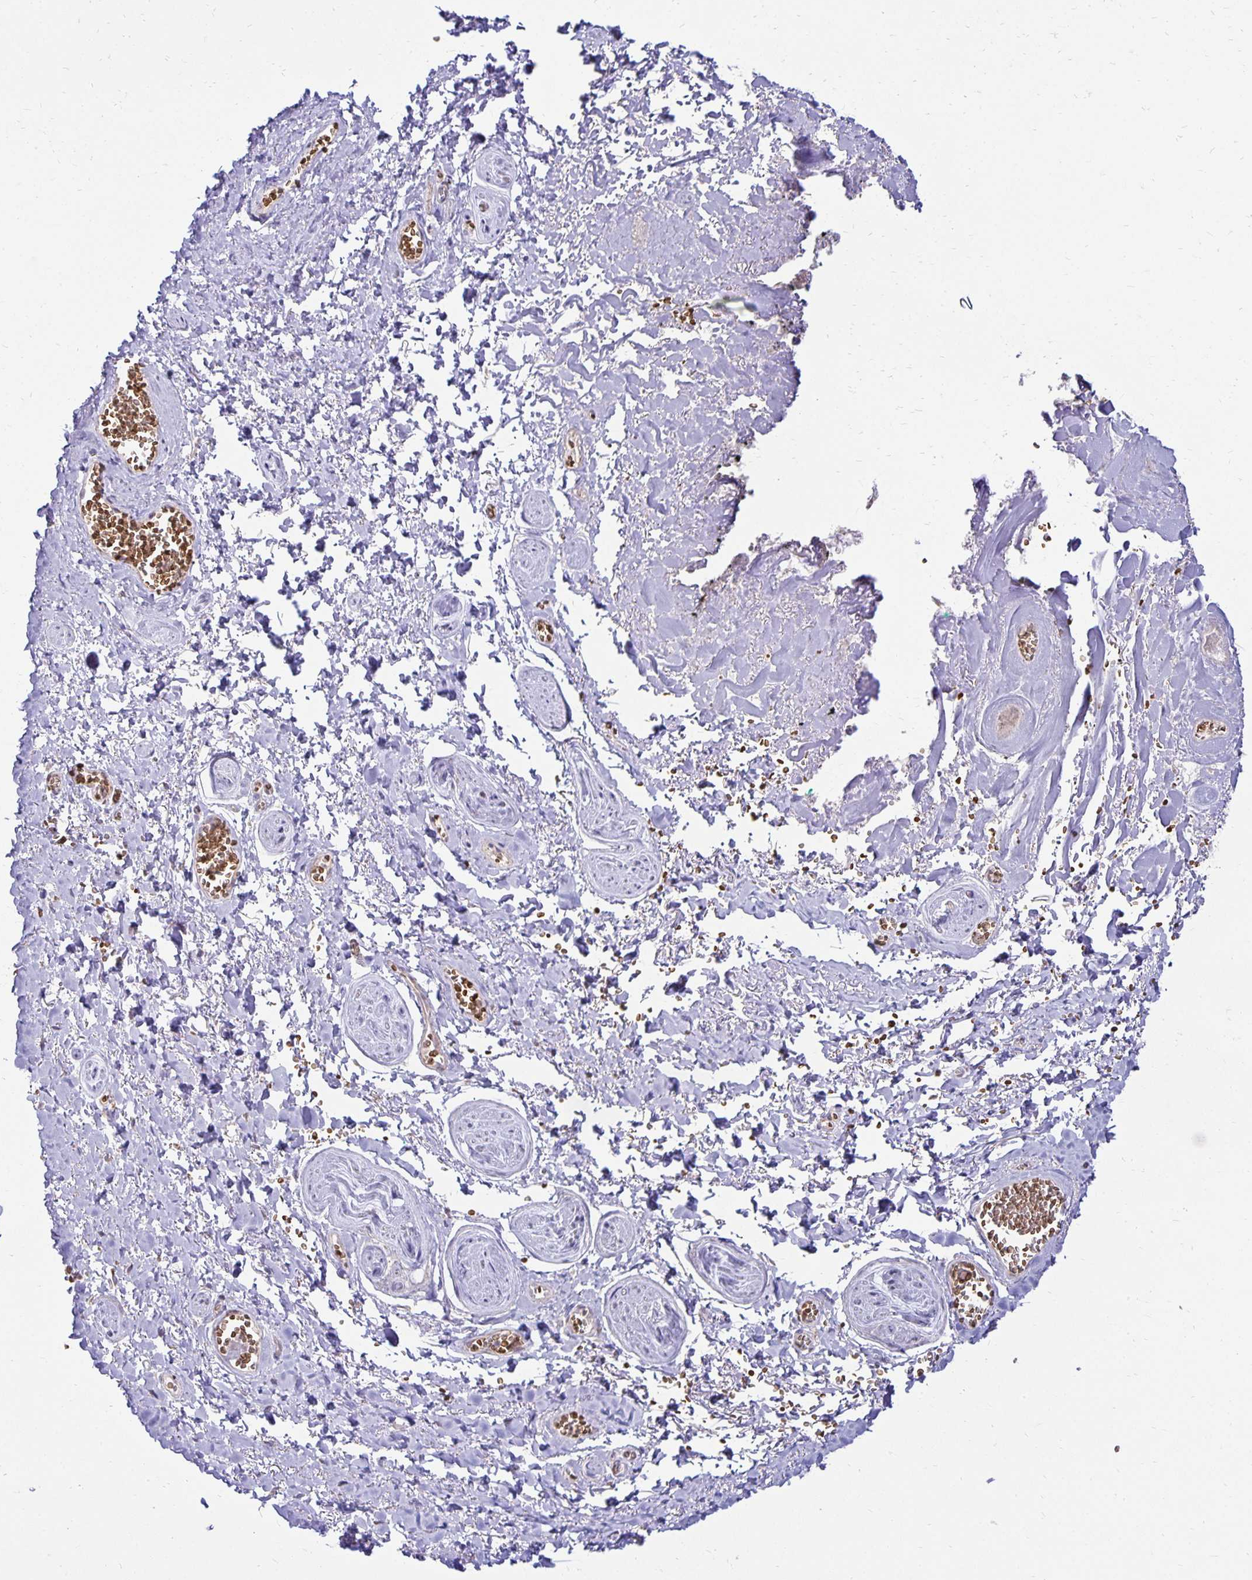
{"staining": {"intensity": "negative", "quantity": "none", "location": "none"}, "tissue": "adipose tissue", "cell_type": "Adipocytes", "image_type": "normal", "snomed": [{"axis": "morphology", "description": "Normal tissue, NOS"}, {"axis": "topography", "description": "Vulva"}, {"axis": "topography", "description": "Peripheral nerve tissue"}], "caption": "Protein analysis of benign adipose tissue shows no significant positivity in adipocytes.", "gene": "FN3K", "patient": {"sex": "female", "age": 66}}